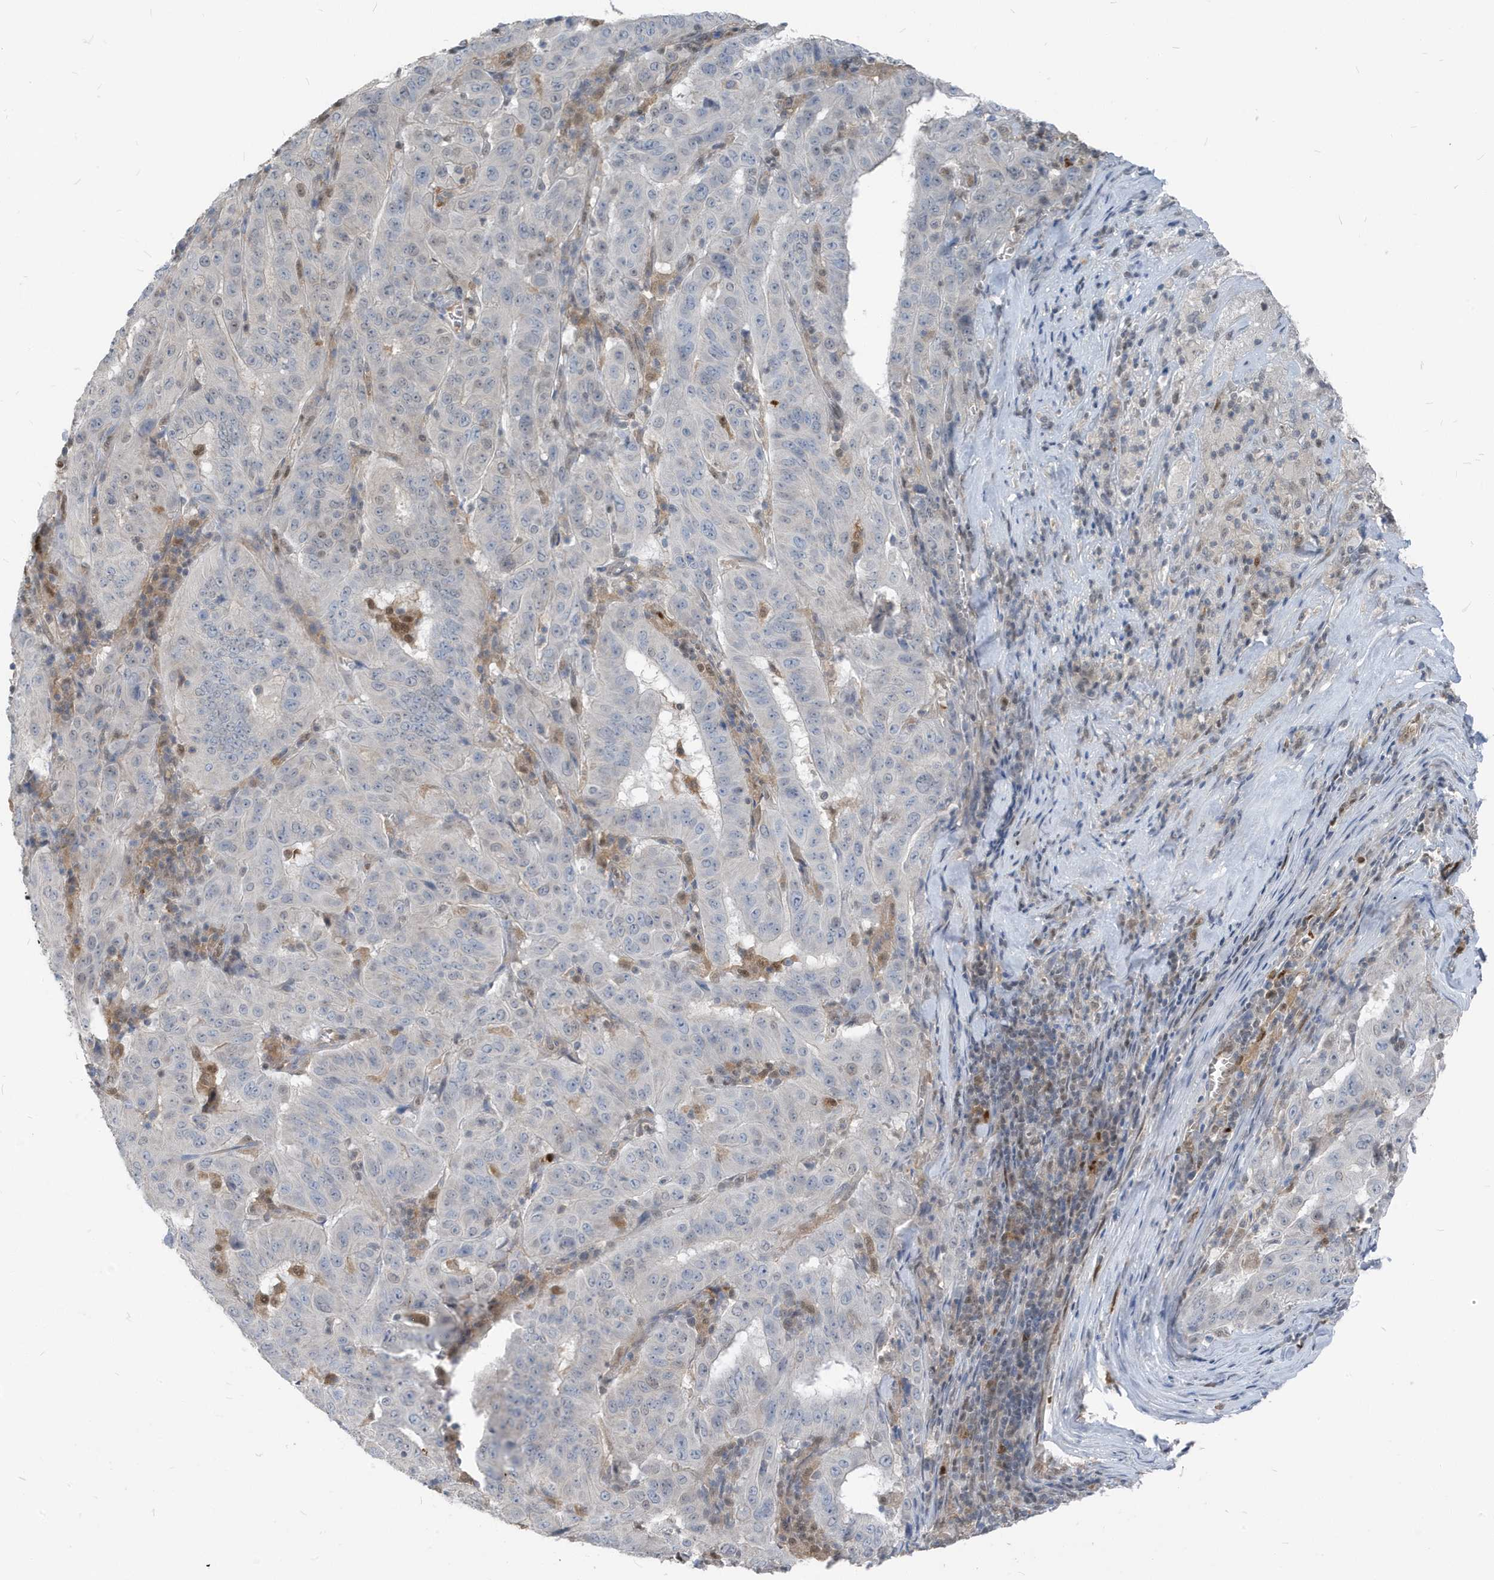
{"staining": {"intensity": "negative", "quantity": "none", "location": "none"}, "tissue": "pancreatic cancer", "cell_type": "Tumor cells", "image_type": "cancer", "snomed": [{"axis": "morphology", "description": "Adenocarcinoma, NOS"}, {"axis": "topography", "description": "Pancreas"}], "caption": "Tumor cells show no significant positivity in pancreatic adenocarcinoma.", "gene": "NCOA7", "patient": {"sex": "male", "age": 63}}